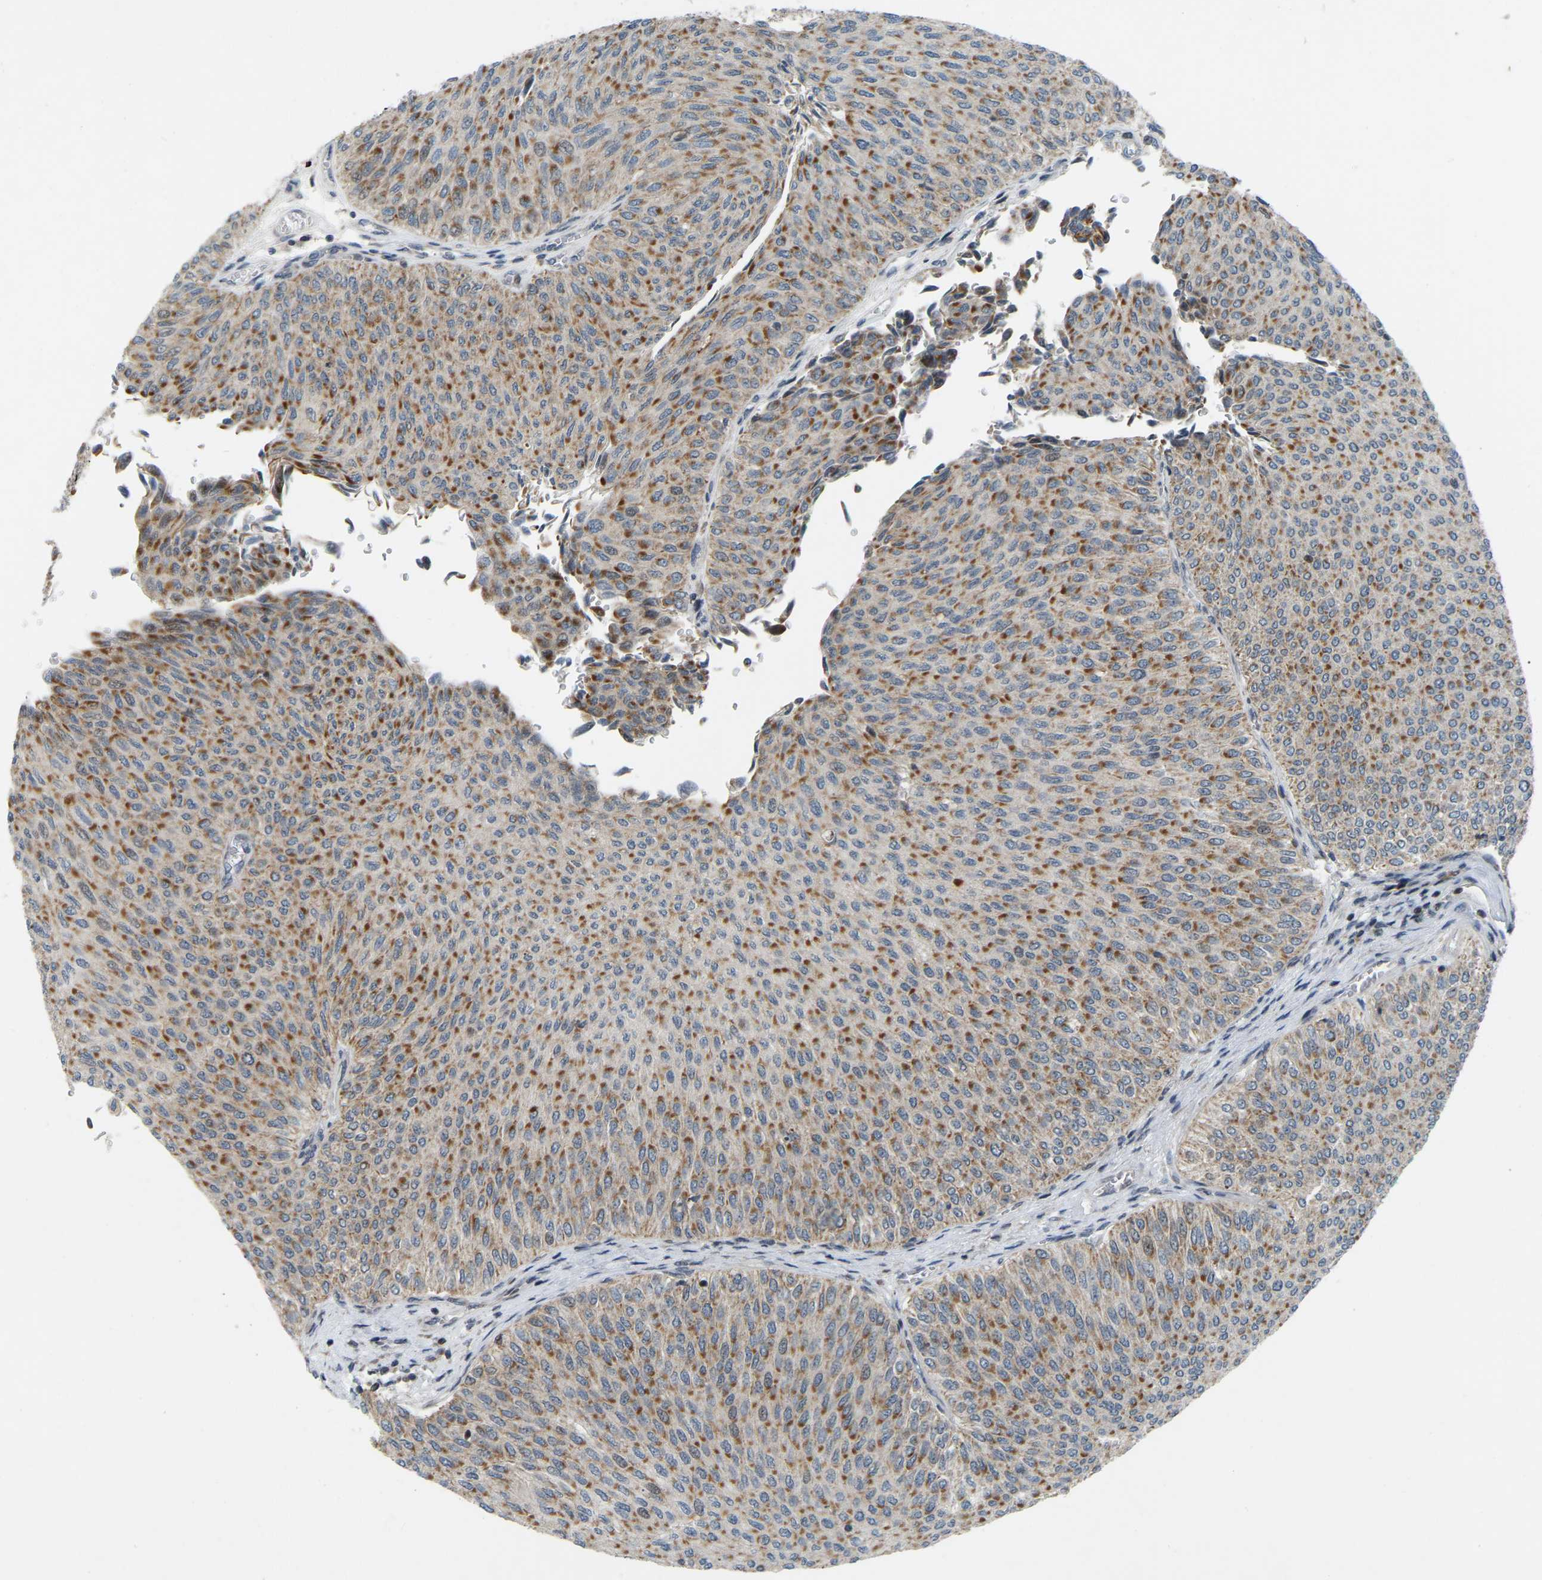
{"staining": {"intensity": "moderate", "quantity": ">75%", "location": "cytoplasmic/membranous"}, "tissue": "urothelial cancer", "cell_type": "Tumor cells", "image_type": "cancer", "snomed": [{"axis": "morphology", "description": "Urothelial carcinoma, Low grade"}, {"axis": "topography", "description": "Urinary bladder"}], "caption": "Urothelial carcinoma (low-grade) tissue reveals moderate cytoplasmic/membranous positivity in approximately >75% of tumor cells, visualized by immunohistochemistry. The protein is stained brown, and the nuclei are stained in blue (DAB IHC with brightfield microscopy, high magnification).", "gene": "PARL", "patient": {"sex": "male", "age": 78}}